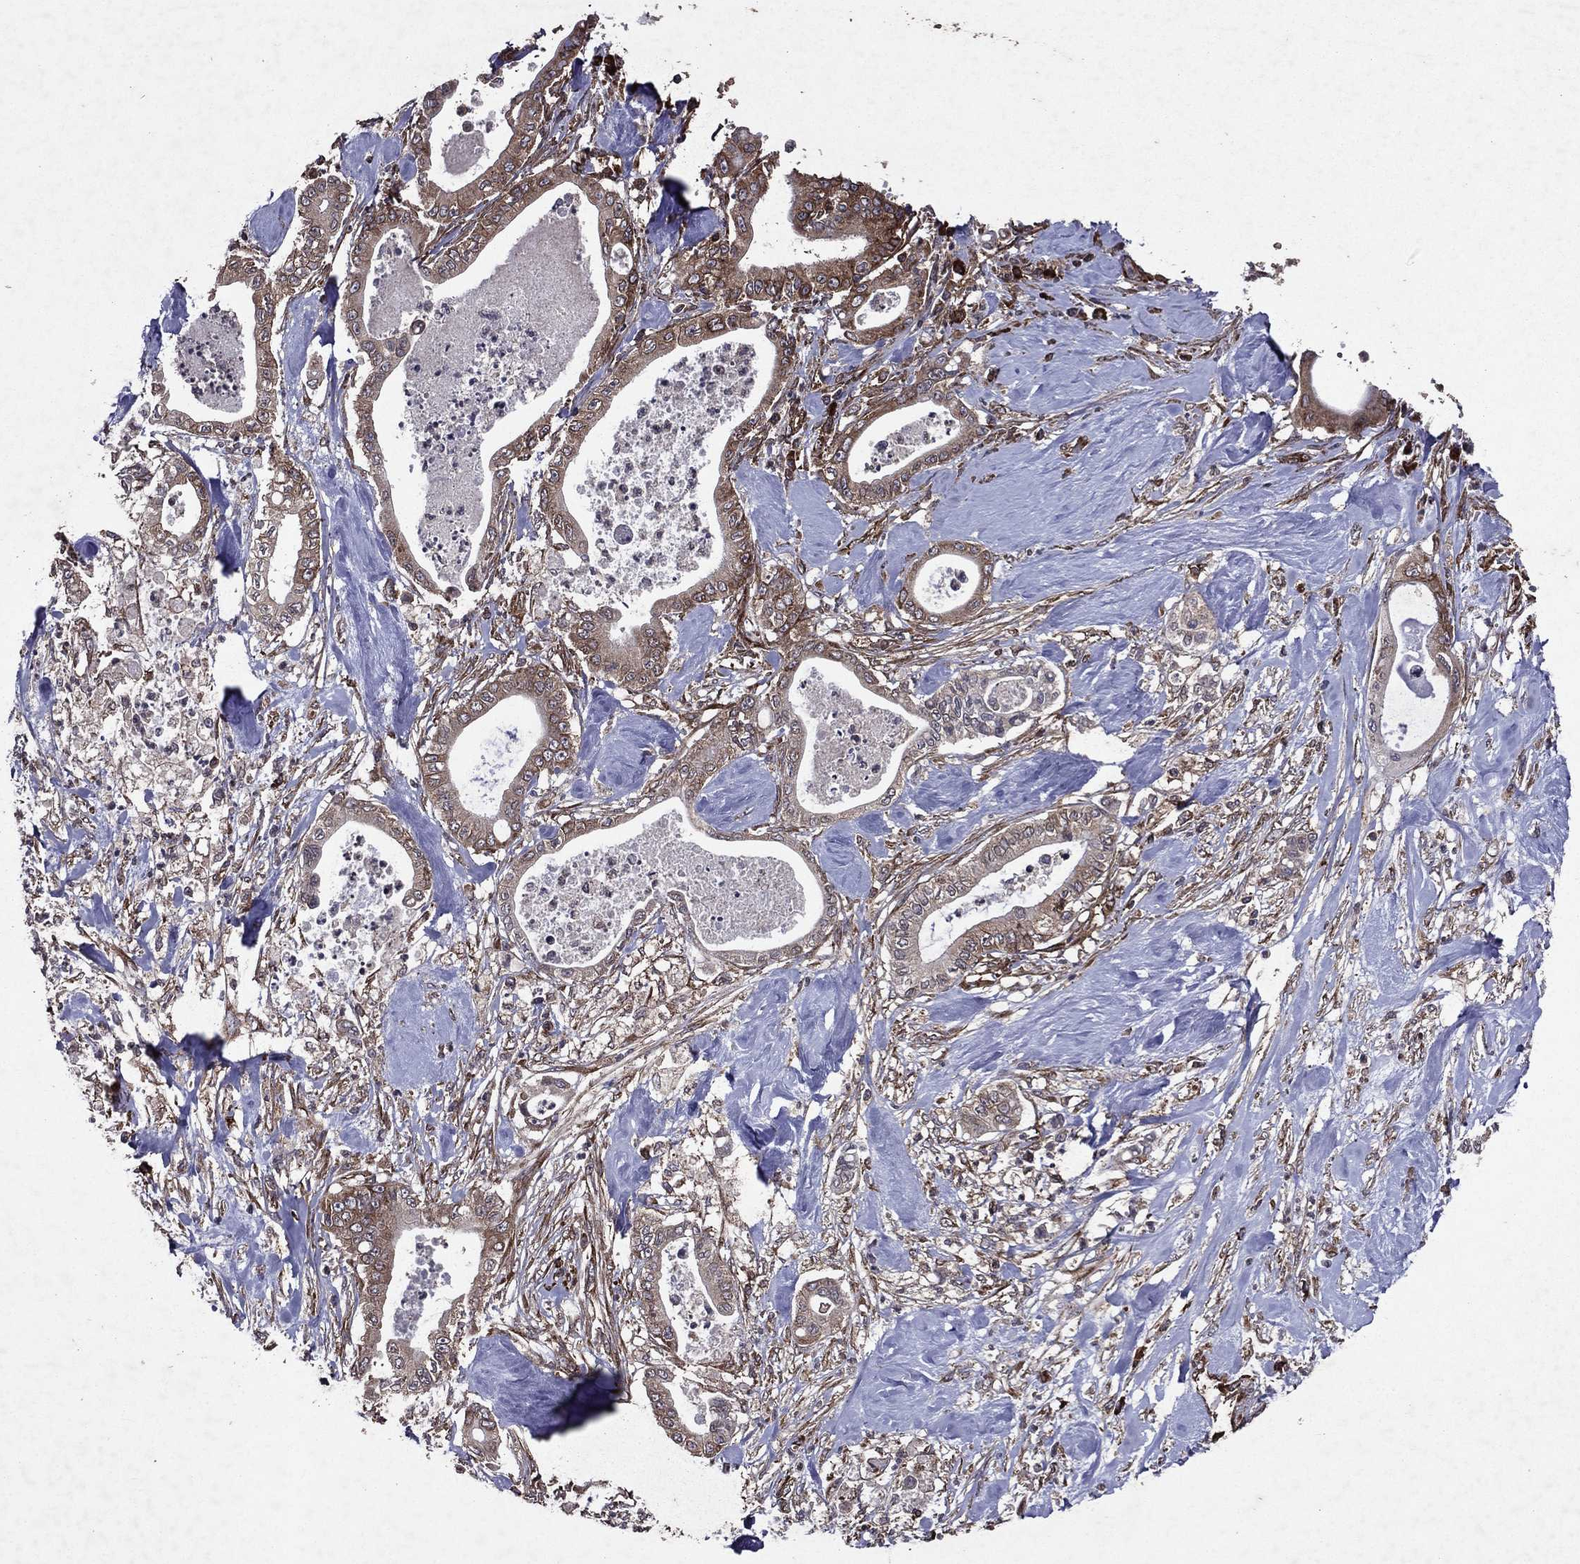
{"staining": {"intensity": "strong", "quantity": "<25%", "location": "cytoplasmic/membranous"}, "tissue": "pancreatic cancer", "cell_type": "Tumor cells", "image_type": "cancer", "snomed": [{"axis": "morphology", "description": "Adenocarcinoma, NOS"}, {"axis": "topography", "description": "Pancreas"}], "caption": "Protein analysis of pancreatic cancer (adenocarcinoma) tissue demonstrates strong cytoplasmic/membranous expression in about <25% of tumor cells.", "gene": "EIF2B4", "patient": {"sex": "male", "age": 71}}